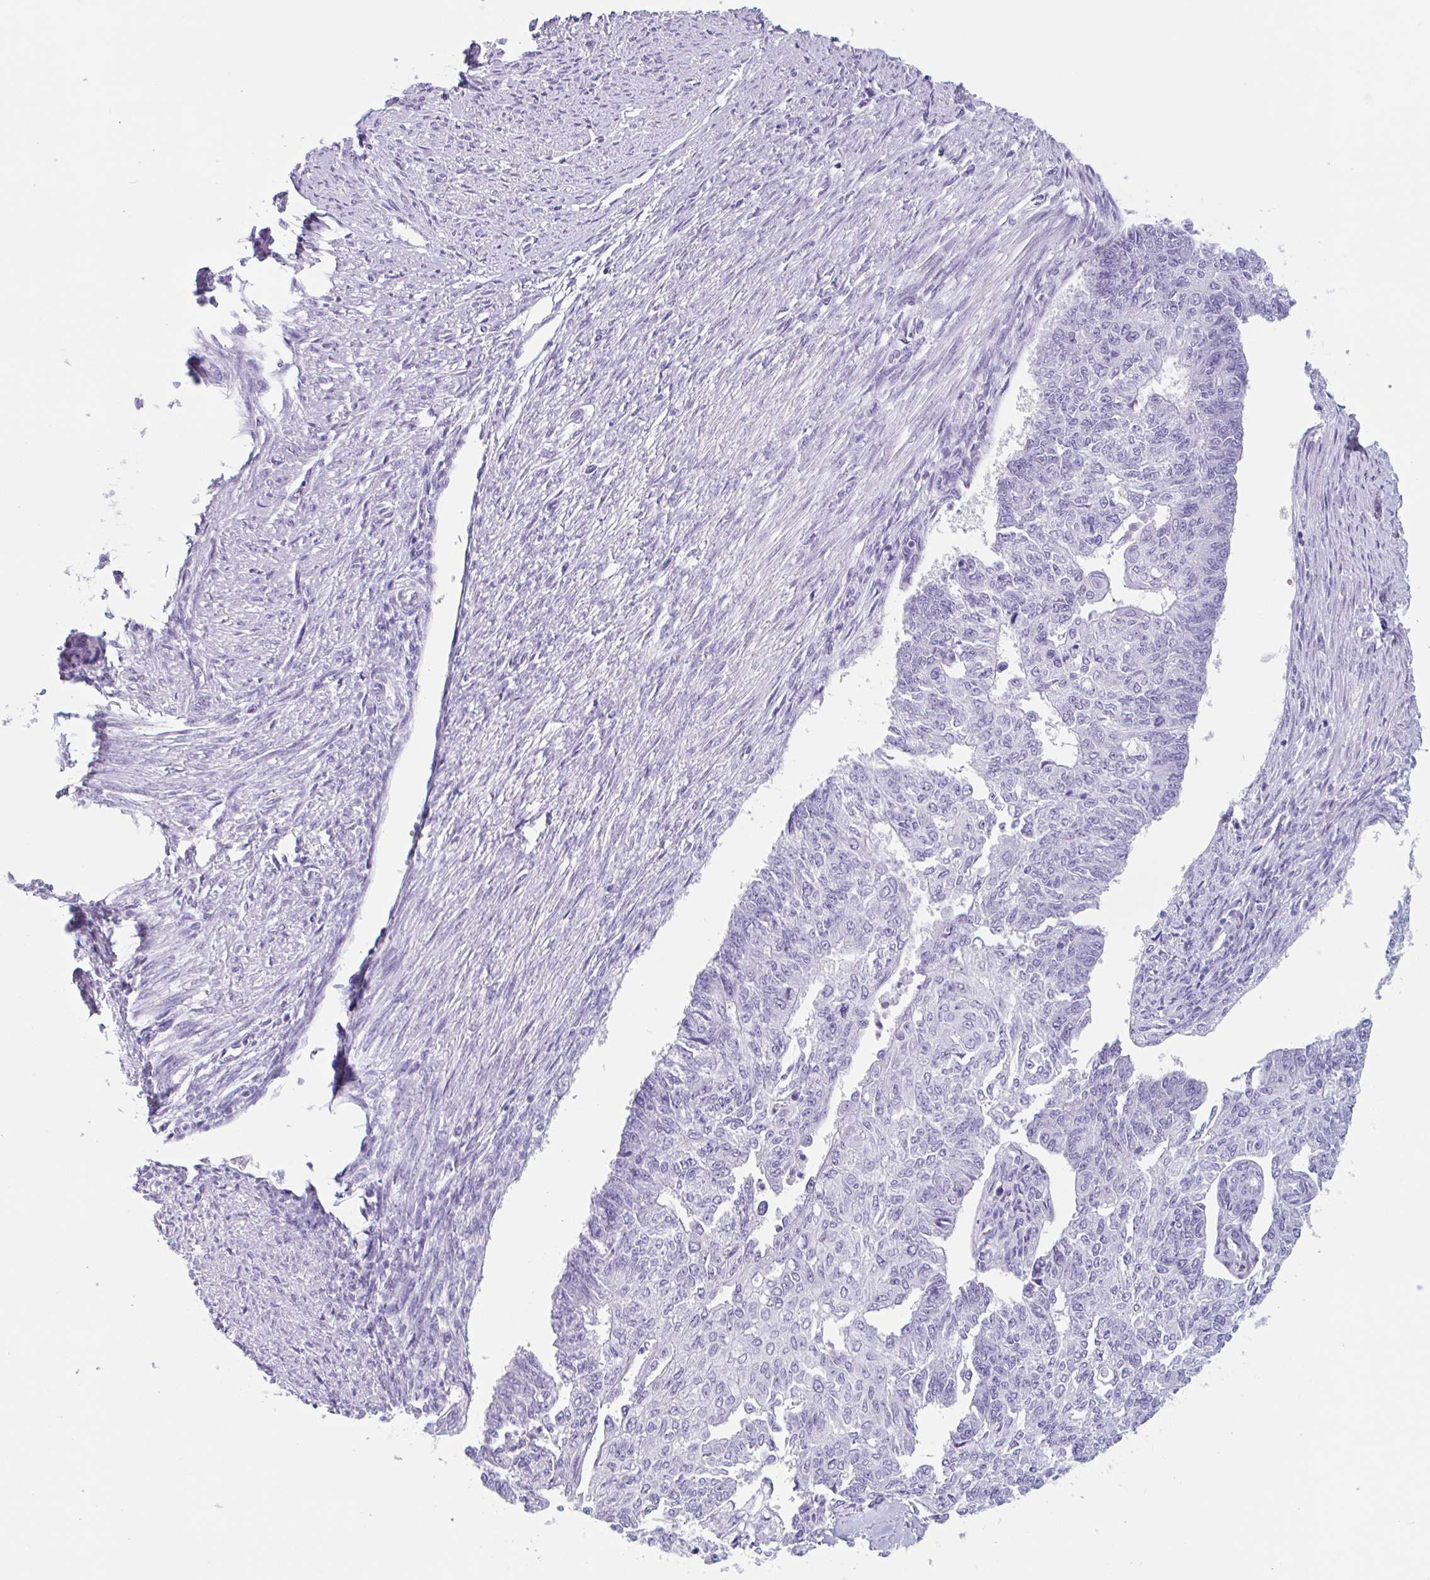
{"staining": {"intensity": "negative", "quantity": "none", "location": "none"}, "tissue": "endometrial cancer", "cell_type": "Tumor cells", "image_type": "cancer", "snomed": [{"axis": "morphology", "description": "Adenocarcinoma, NOS"}, {"axis": "topography", "description": "Endometrium"}], "caption": "Tumor cells are negative for brown protein staining in endometrial cancer.", "gene": "EMC4", "patient": {"sex": "female", "age": 32}}